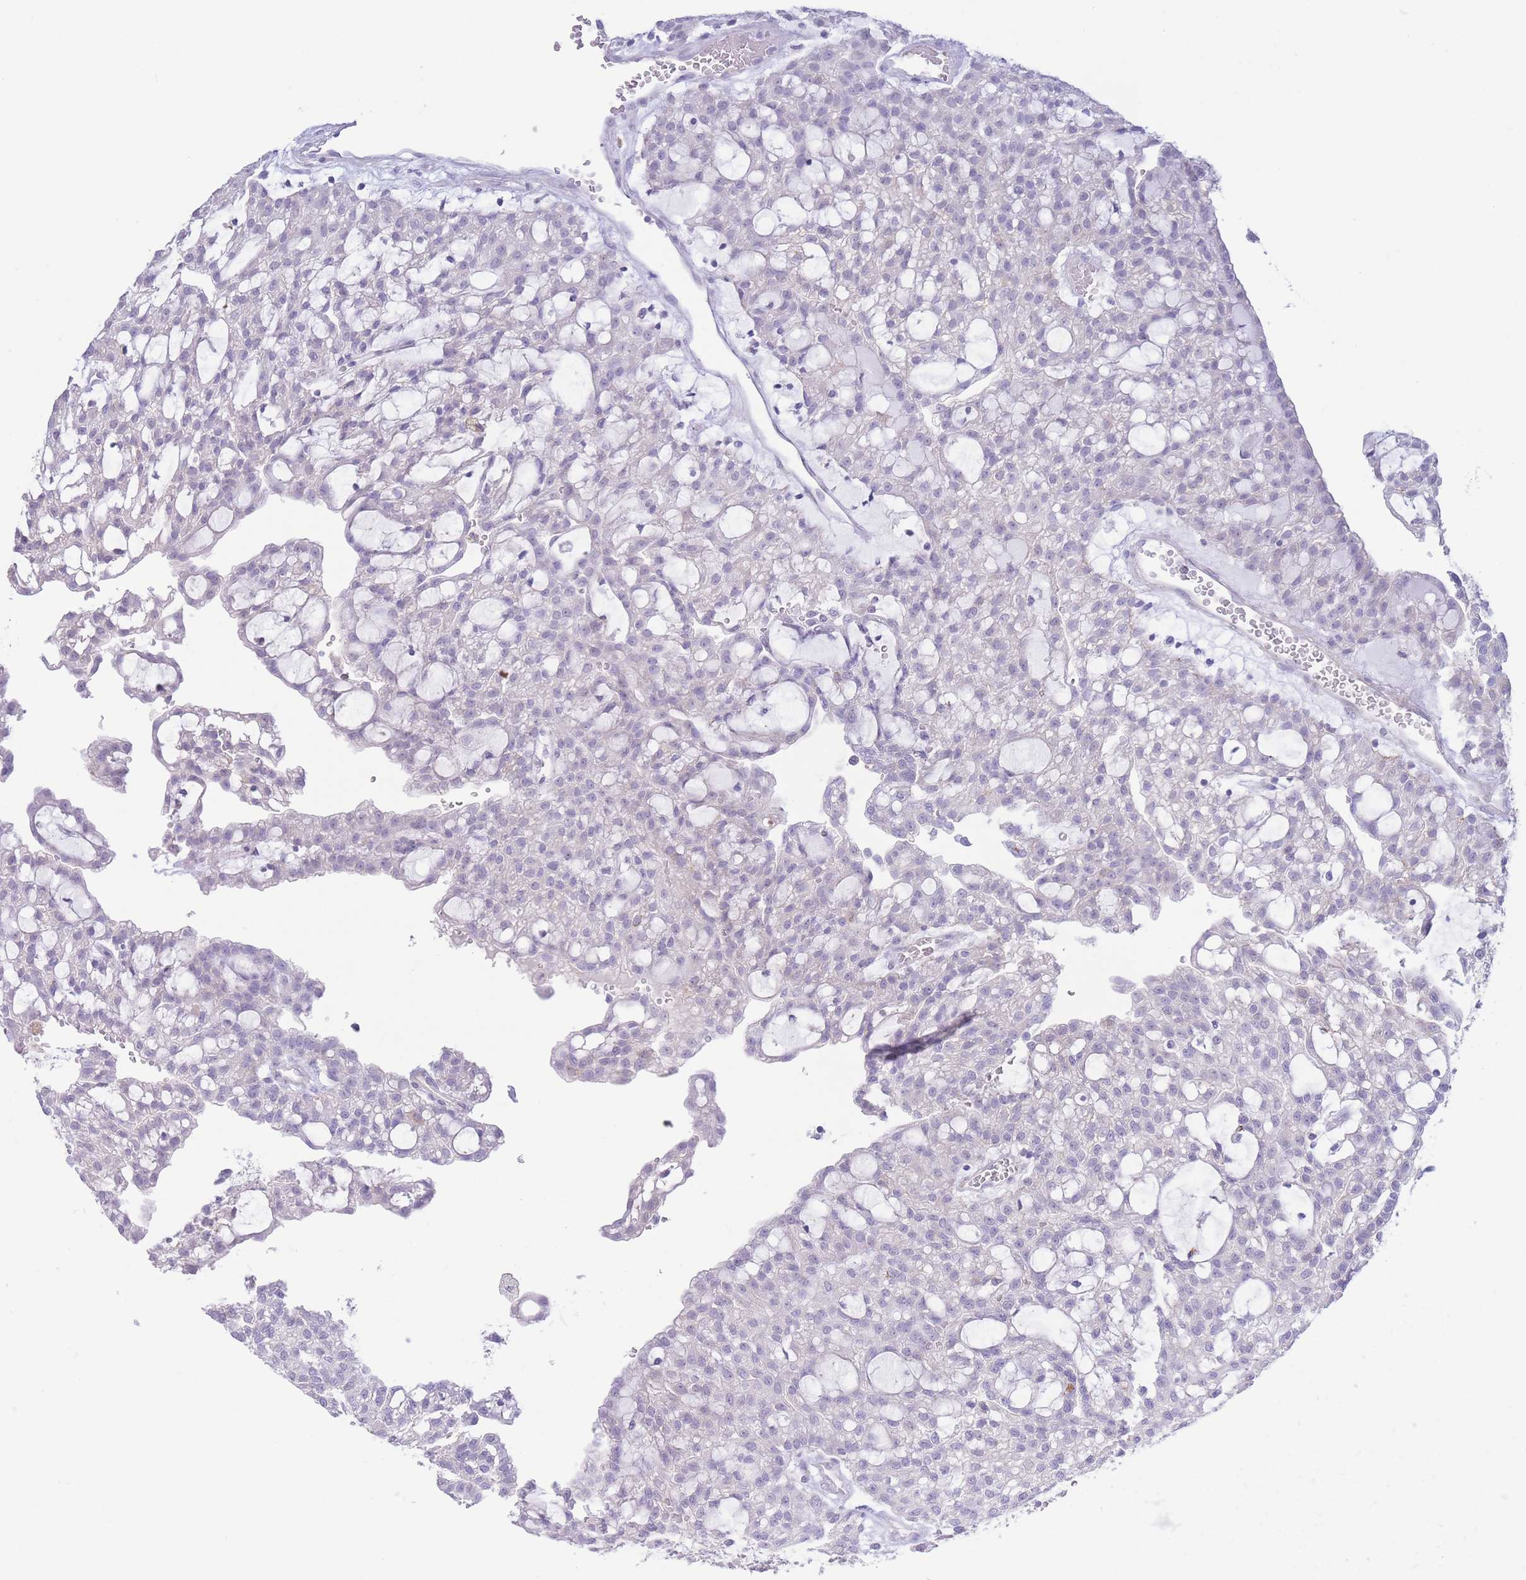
{"staining": {"intensity": "negative", "quantity": "none", "location": "none"}, "tissue": "renal cancer", "cell_type": "Tumor cells", "image_type": "cancer", "snomed": [{"axis": "morphology", "description": "Adenocarcinoma, NOS"}, {"axis": "topography", "description": "Kidney"}], "caption": "This is an immunohistochemistry (IHC) micrograph of renal cancer. There is no positivity in tumor cells.", "gene": "PKLR", "patient": {"sex": "male", "age": 63}}